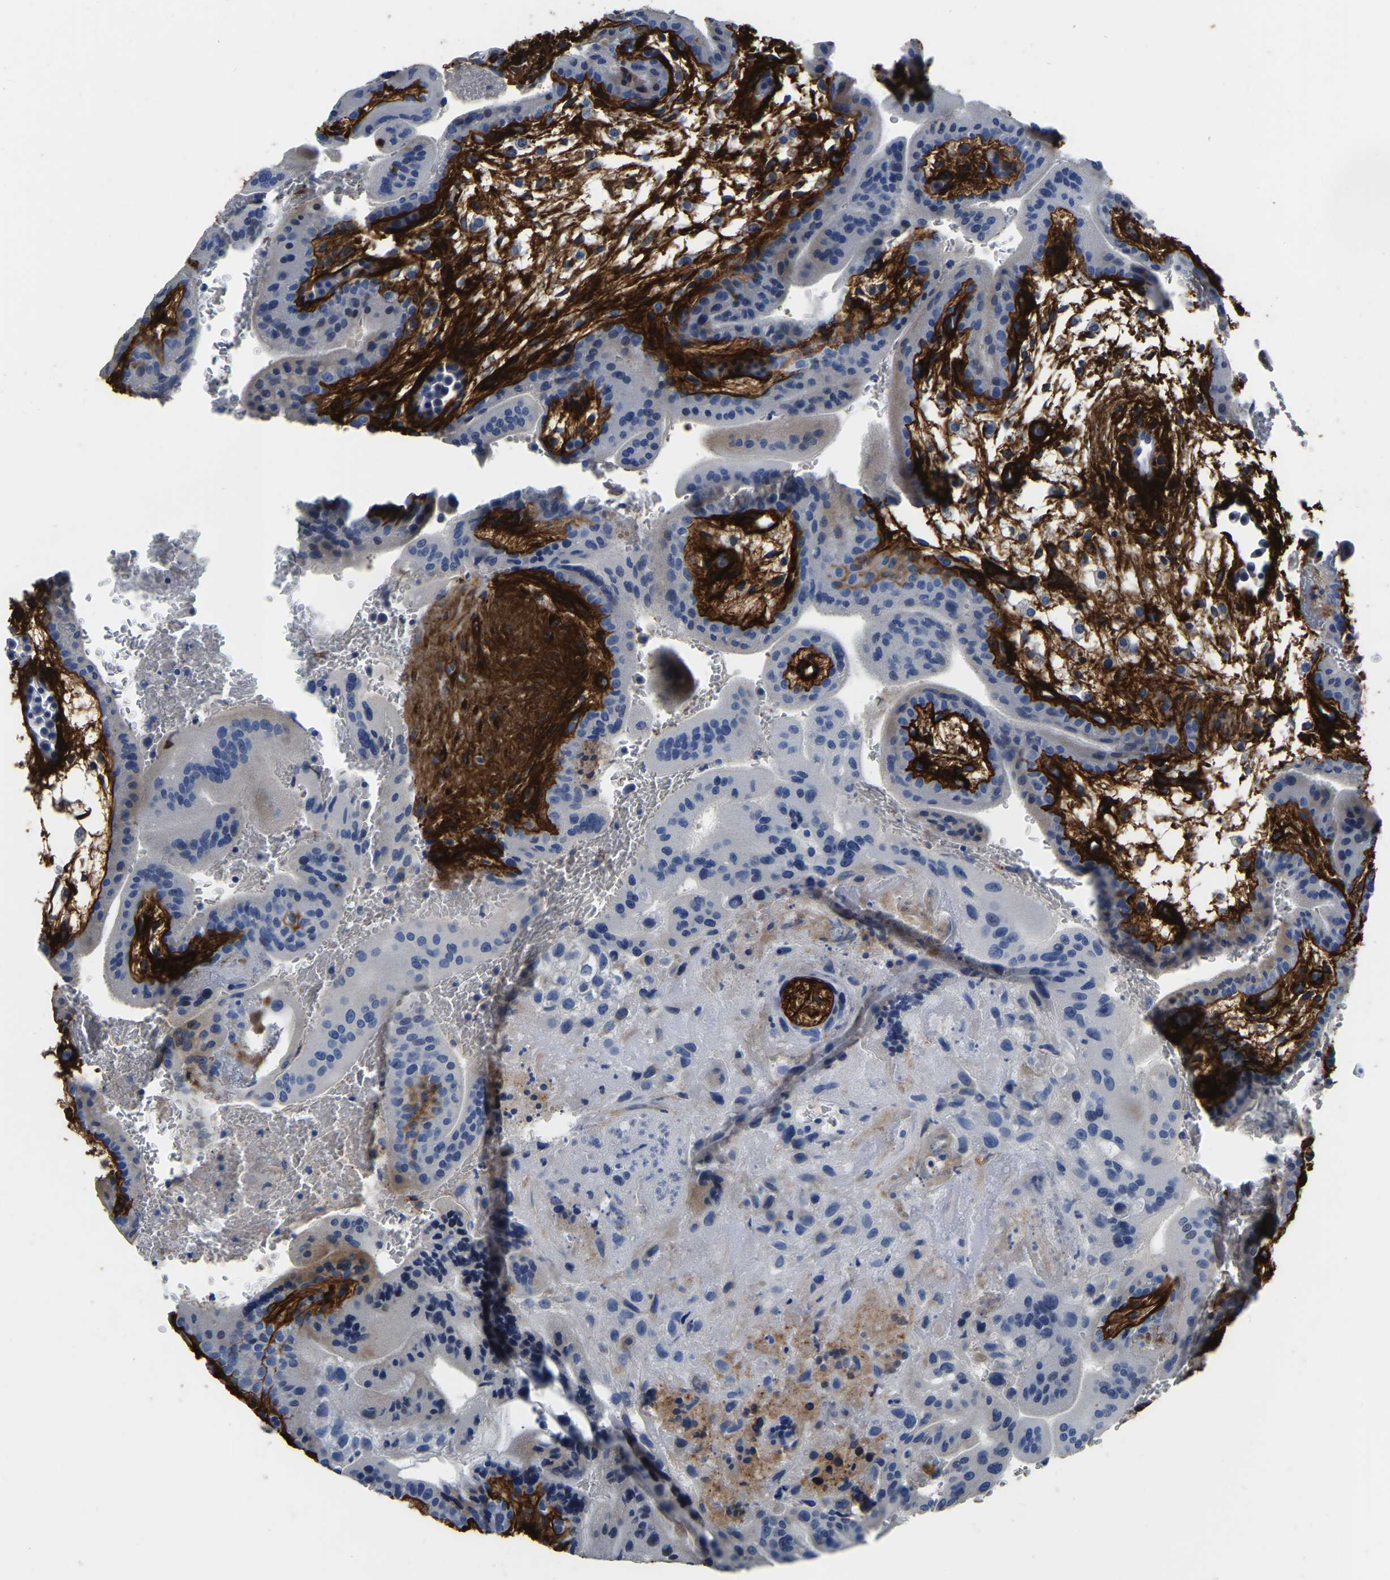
{"staining": {"intensity": "weak", "quantity": "<25%", "location": "cytoplasmic/membranous"}, "tissue": "placenta", "cell_type": "Decidual cells", "image_type": "normal", "snomed": [{"axis": "morphology", "description": "Normal tissue, NOS"}, {"axis": "topography", "description": "Placenta"}], "caption": "Decidual cells show no significant protein staining in normal placenta. (DAB immunohistochemistry, high magnification).", "gene": "COL6A1", "patient": {"sex": "female", "age": 35}}